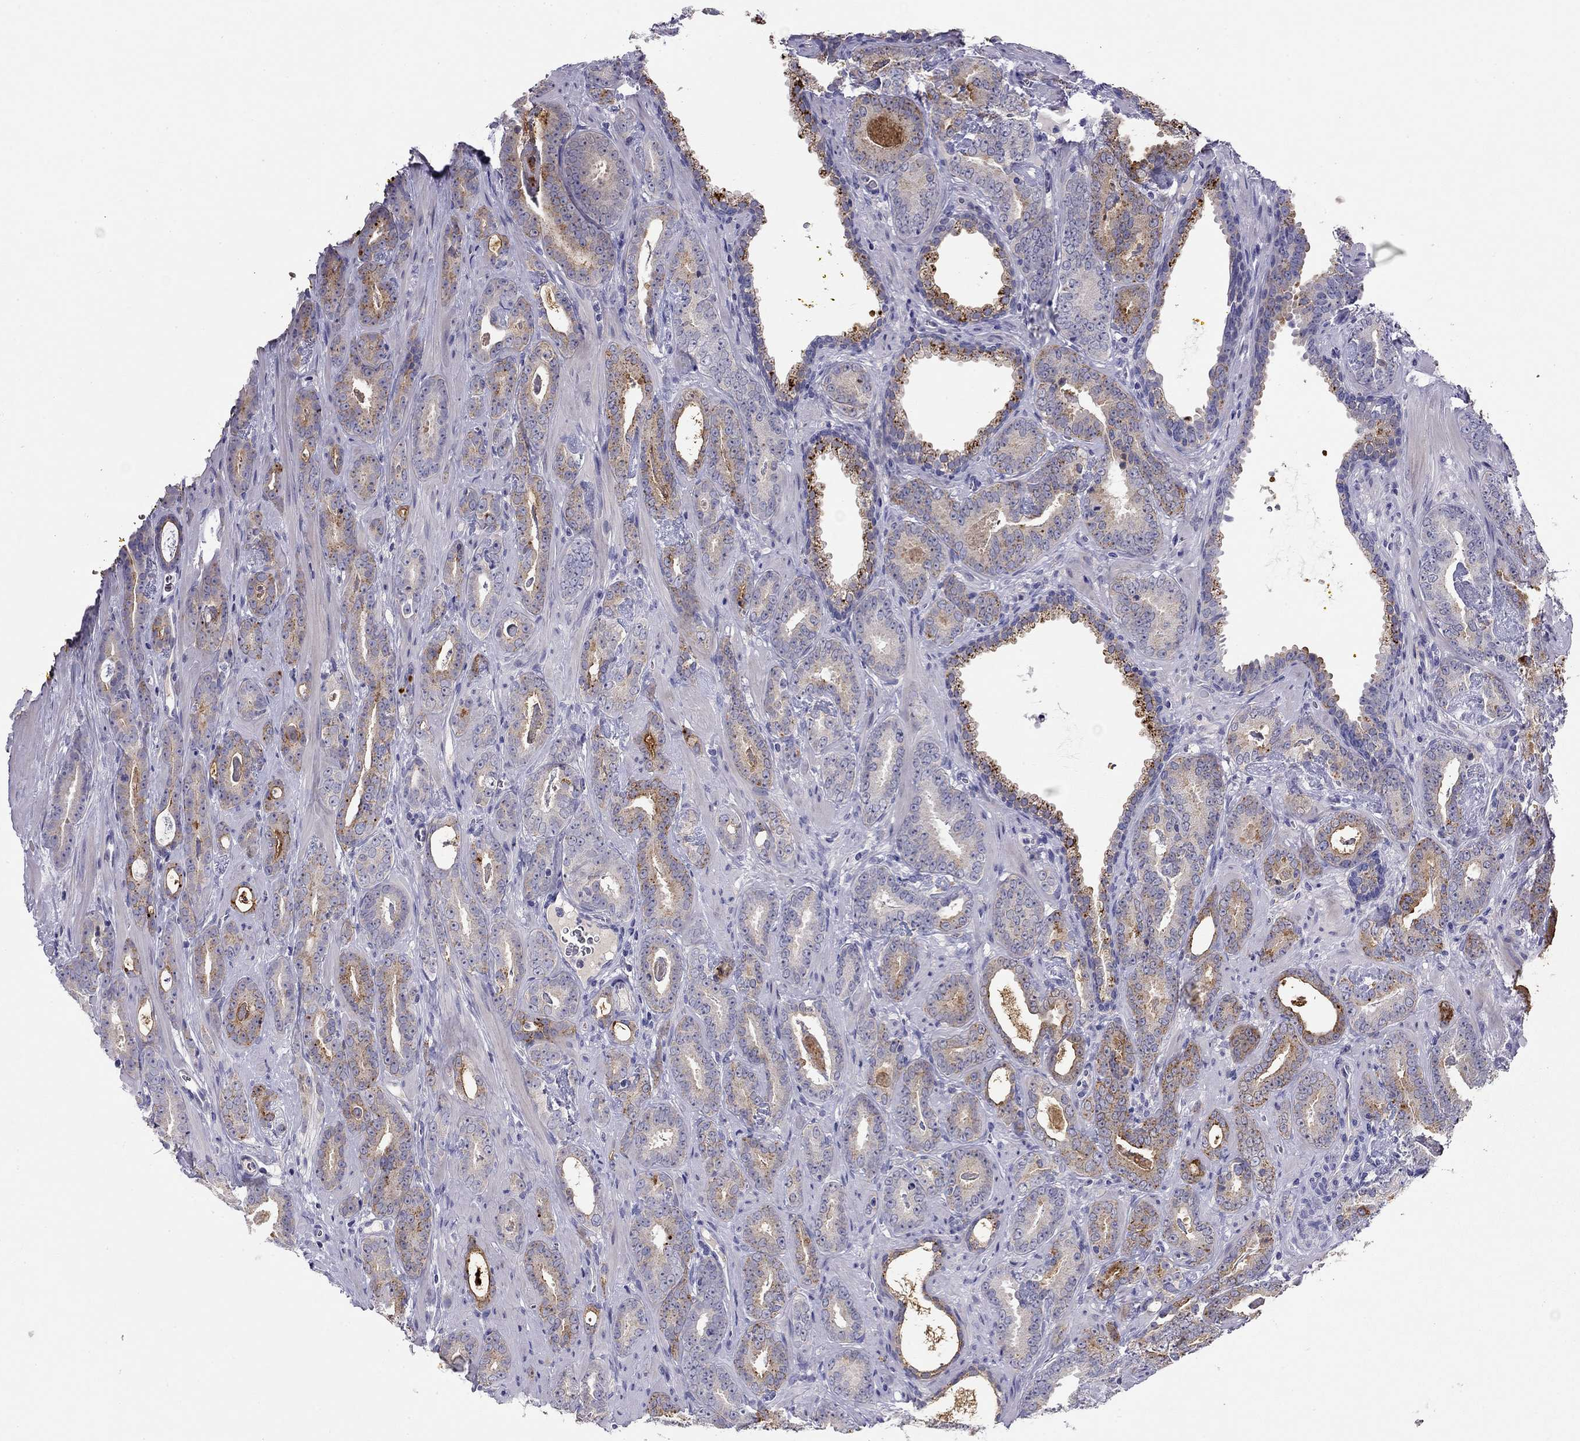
{"staining": {"intensity": "moderate", "quantity": "<25%", "location": "cytoplasmic/membranous"}, "tissue": "prostate cancer", "cell_type": "Tumor cells", "image_type": "cancer", "snomed": [{"axis": "morphology", "description": "Adenocarcinoma, Medium grade"}, {"axis": "topography", "description": "Prostate and seminal vesicle, NOS"}, {"axis": "topography", "description": "Prostate"}], "caption": "Moderate cytoplasmic/membranous positivity is appreciated in about <25% of tumor cells in prostate cancer (medium-grade adenocarcinoma).", "gene": "CPNE4", "patient": {"sex": "male", "age": 54}}